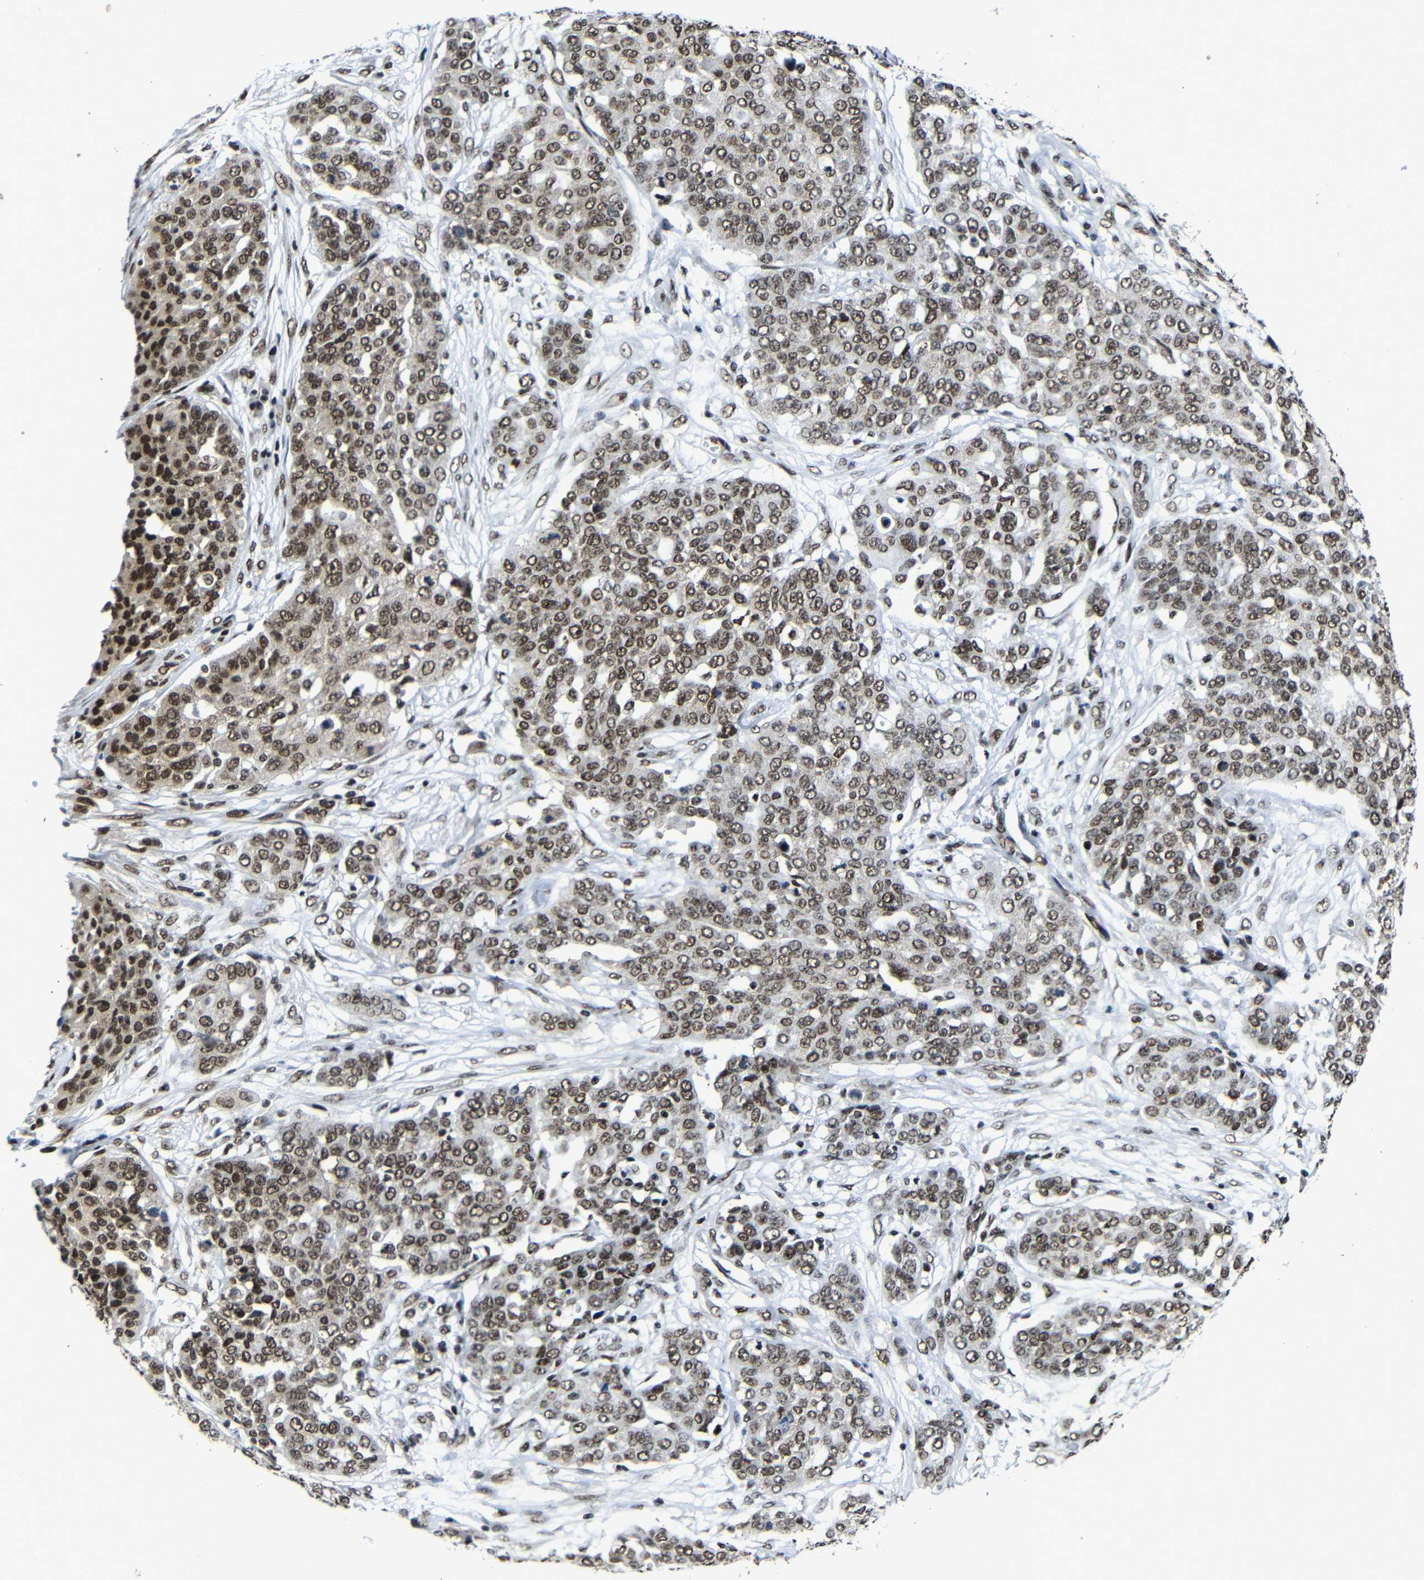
{"staining": {"intensity": "strong", "quantity": ">75%", "location": "nuclear"}, "tissue": "ovarian cancer", "cell_type": "Tumor cells", "image_type": "cancer", "snomed": [{"axis": "morphology", "description": "Cystadenocarcinoma, serous, NOS"}, {"axis": "topography", "description": "Soft tissue"}, {"axis": "topography", "description": "Ovary"}], "caption": "The image reveals staining of ovarian serous cystadenocarcinoma, revealing strong nuclear protein staining (brown color) within tumor cells.", "gene": "PTBP1", "patient": {"sex": "female", "age": 57}}